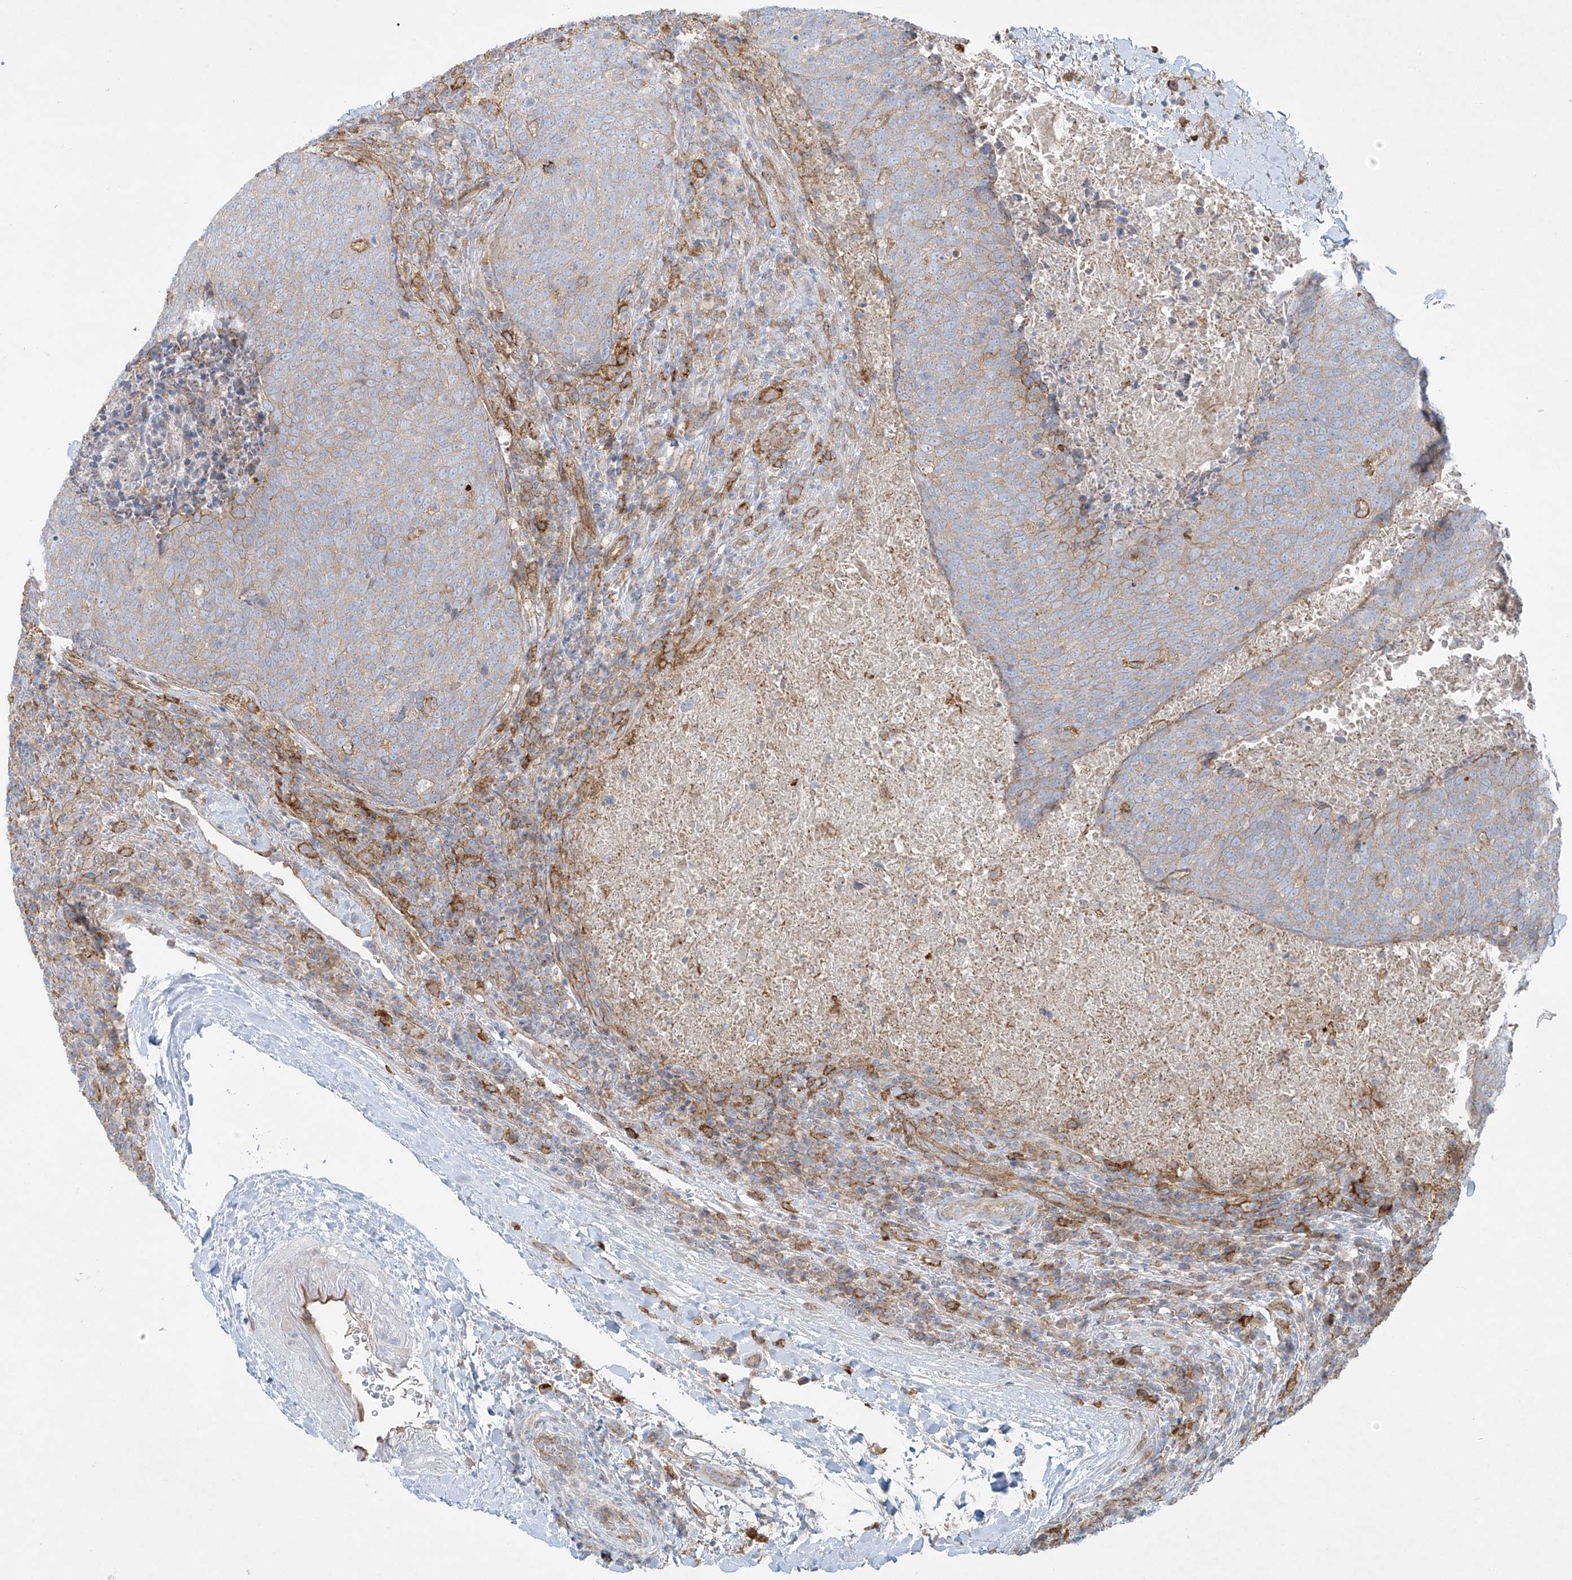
{"staining": {"intensity": "weak", "quantity": "25%-75%", "location": "cytoplasmic/membranous"}, "tissue": "head and neck cancer", "cell_type": "Tumor cells", "image_type": "cancer", "snomed": [{"axis": "morphology", "description": "Squamous cell carcinoma, NOS"}, {"axis": "morphology", "description": "Squamous cell carcinoma, metastatic, NOS"}, {"axis": "topography", "description": "Lymph node"}, {"axis": "topography", "description": "Head-Neck"}], "caption": "Protein expression analysis of human squamous cell carcinoma (head and neck) reveals weak cytoplasmic/membranous positivity in approximately 25%-75% of tumor cells.", "gene": "VAMP5", "patient": {"sex": "male", "age": 62}}